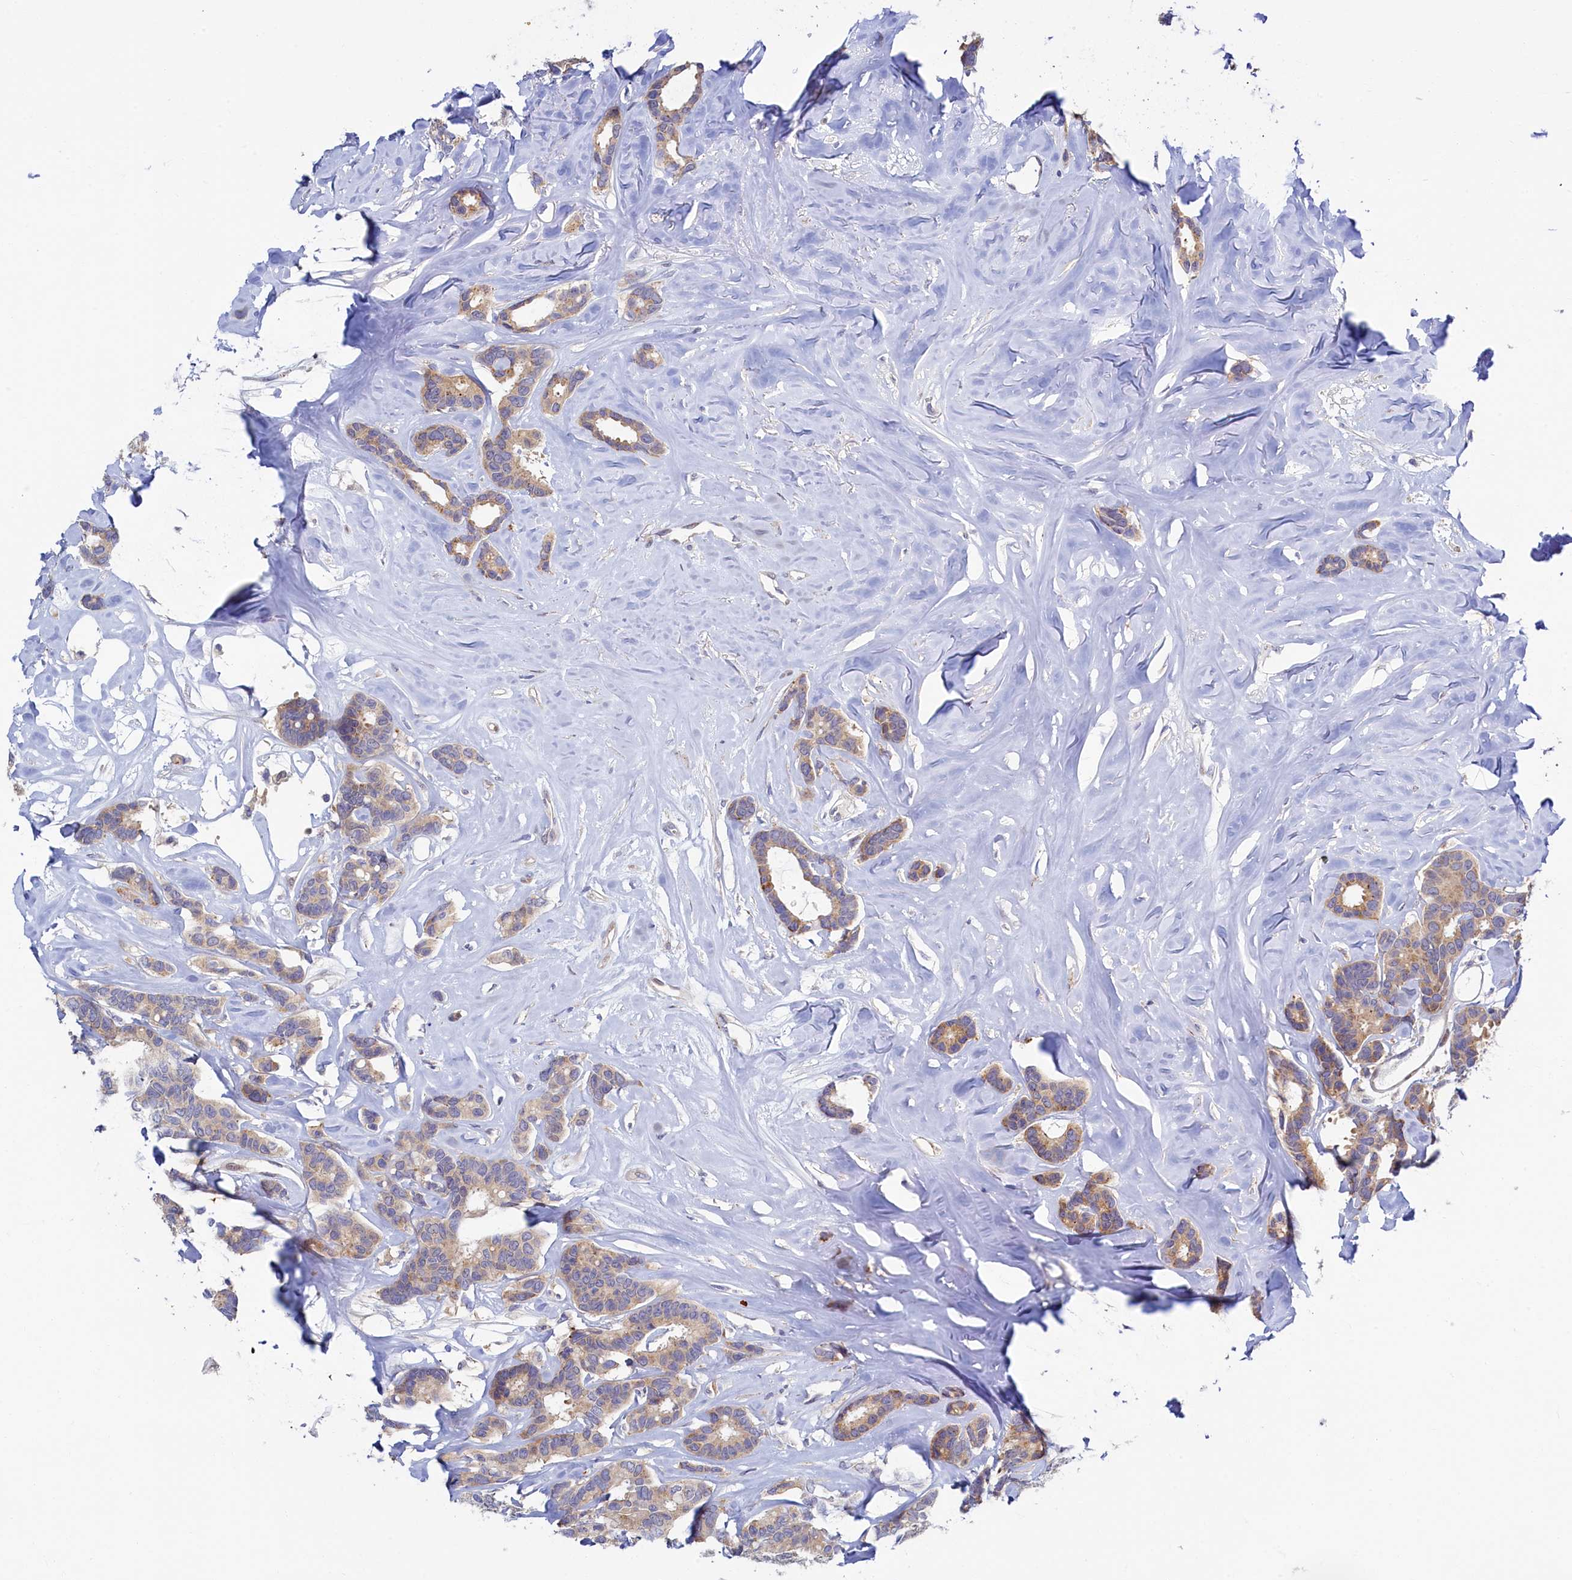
{"staining": {"intensity": "weak", "quantity": "25%-75%", "location": "cytoplasmic/membranous"}, "tissue": "breast cancer", "cell_type": "Tumor cells", "image_type": "cancer", "snomed": [{"axis": "morphology", "description": "Duct carcinoma"}, {"axis": "topography", "description": "Breast"}], "caption": "Breast cancer stained with DAB (3,3'-diaminobenzidine) IHC exhibits low levels of weak cytoplasmic/membranous positivity in approximately 25%-75% of tumor cells.", "gene": "PIK3C3", "patient": {"sex": "female", "age": 87}}